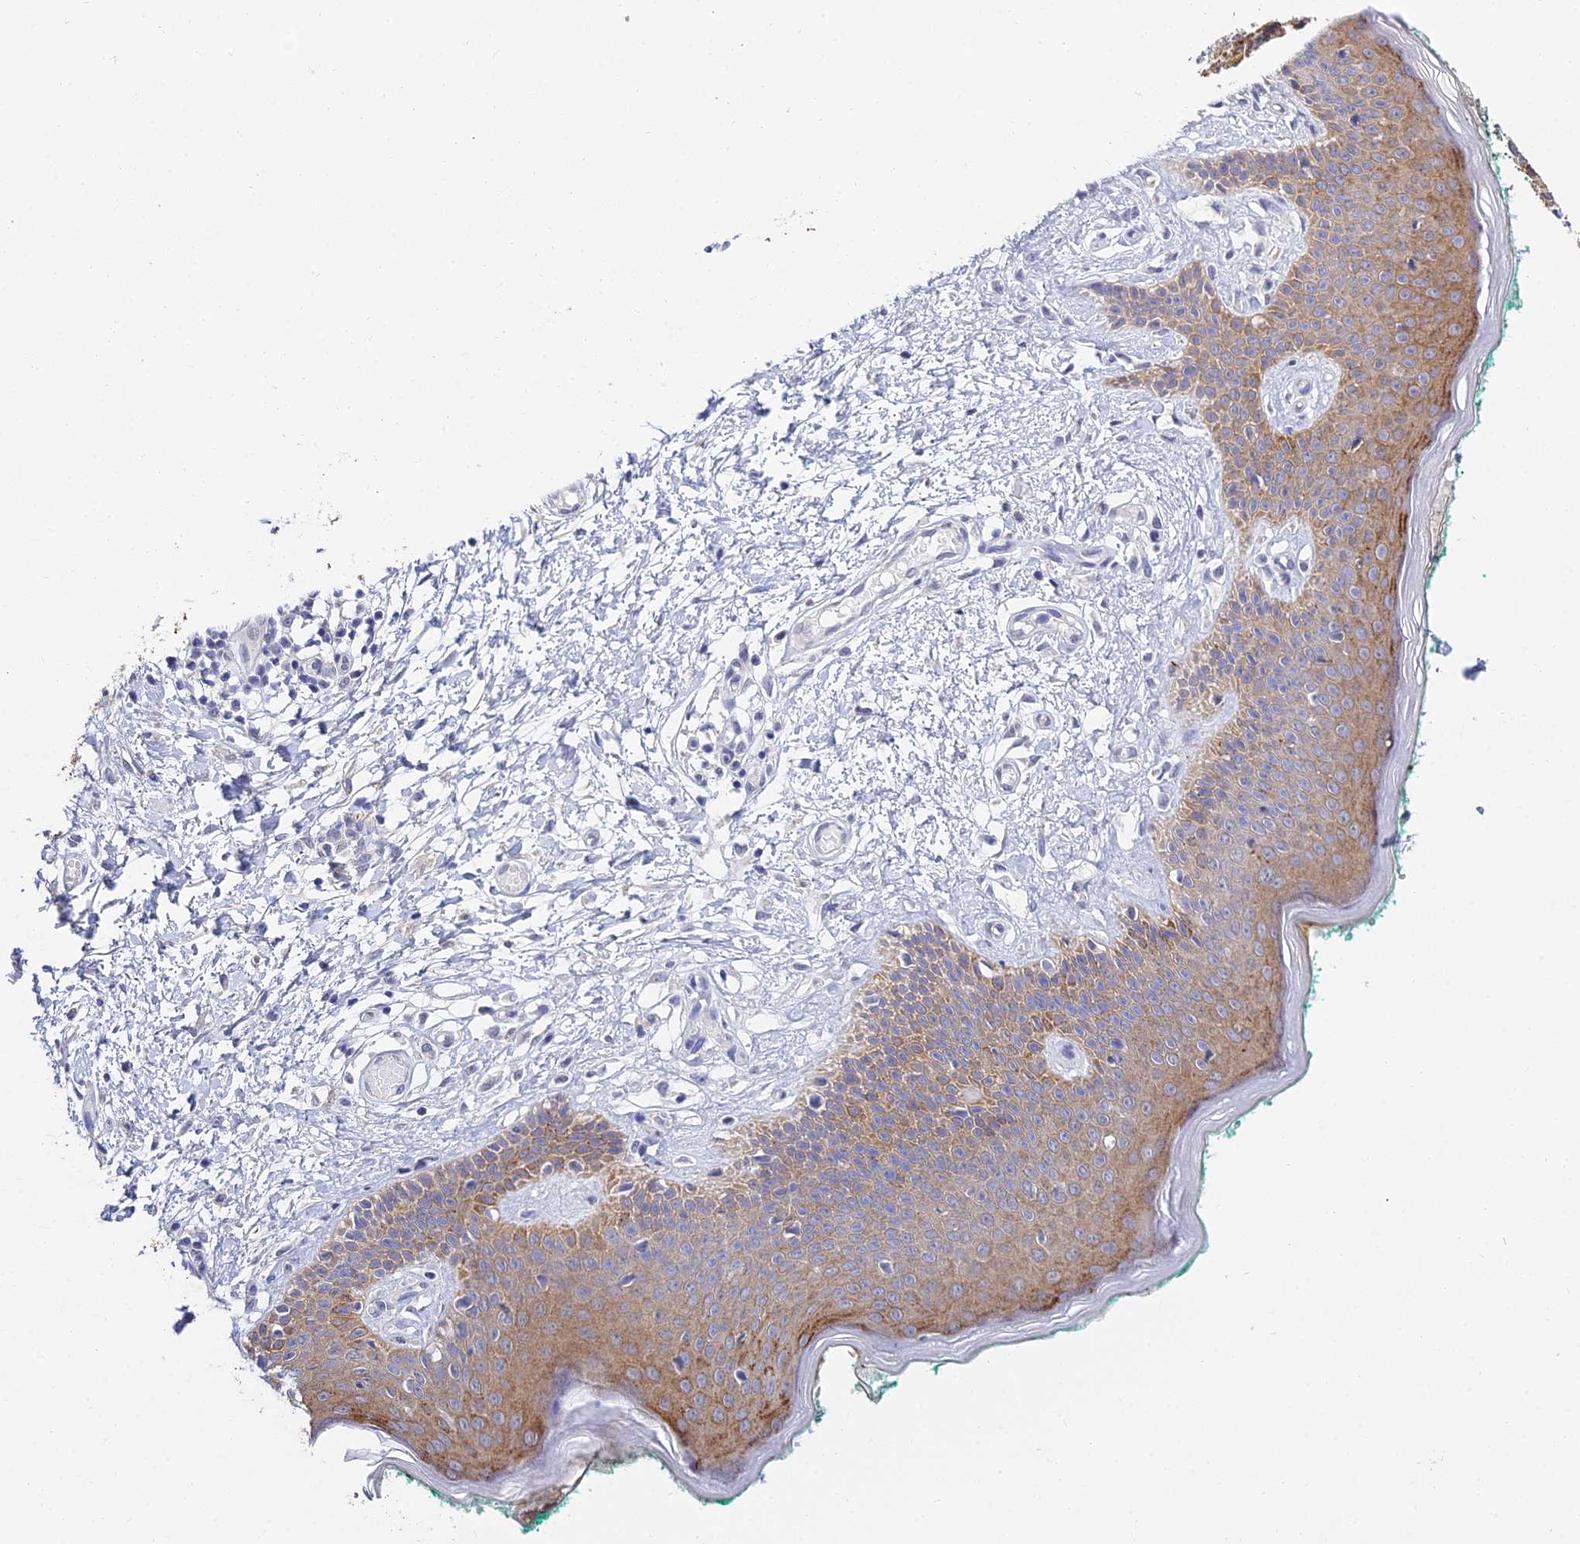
{"staining": {"intensity": "moderate", "quantity": "<25%", "location": "cytoplasmic/membranous"}, "tissue": "skin", "cell_type": "Fibroblasts", "image_type": "normal", "snomed": [{"axis": "morphology", "description": "Normal tissue, NOS"}, {"axis": "morphology", "description": "Malignant melanoma, NOS"}, {"axis": "topography", "description": "Skin"}], "caption": "This is a micrograph of IHC staining of normal skin, which shows moderate expression in the cytoplasmic/membranous of fibroblasts.", "gene": "HOXB1", "patient": {"sex": "male", "age": 62}}